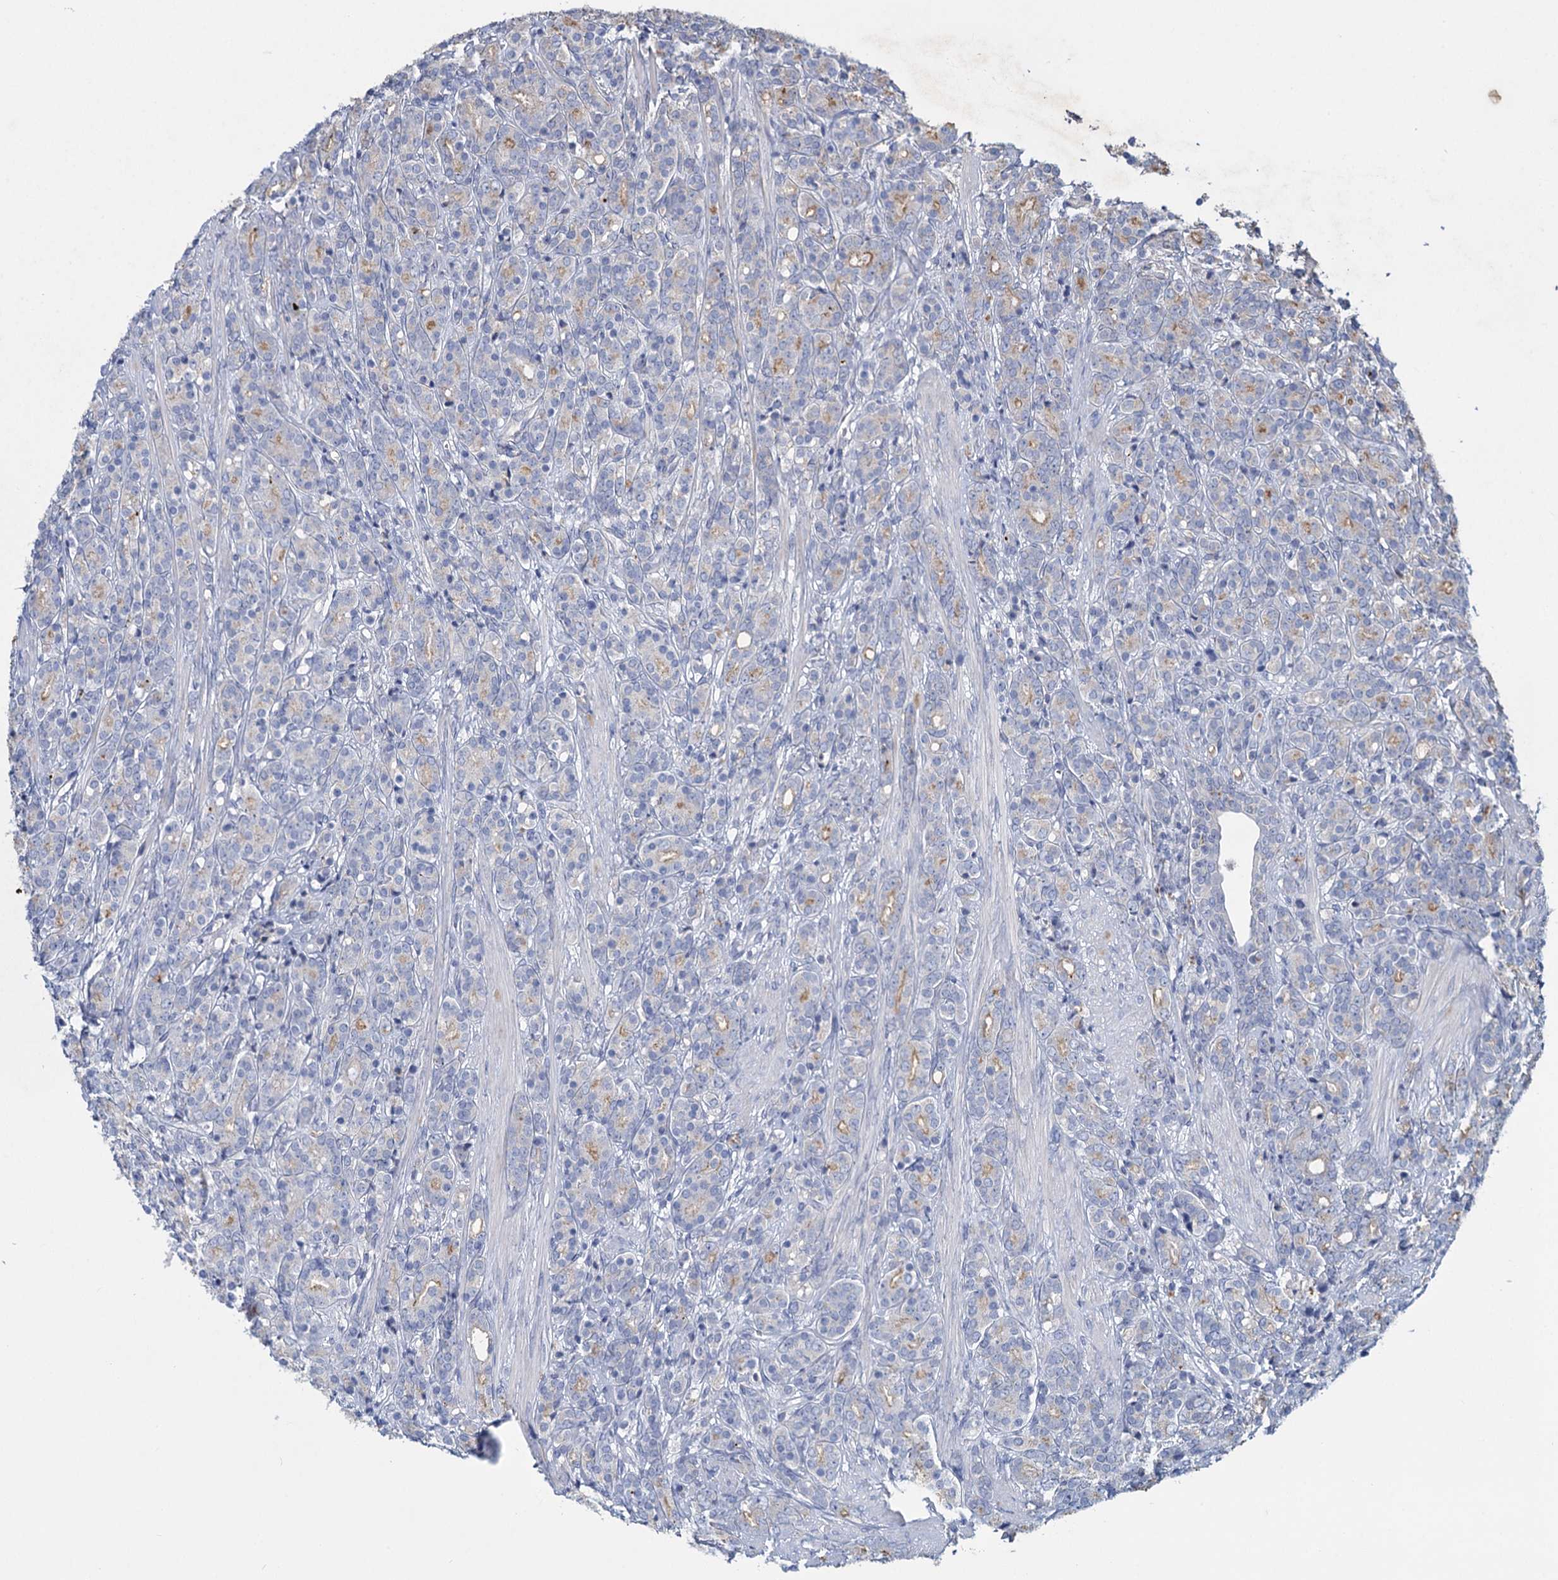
{"staining": {"intensity": "moderate", "quantity": "<25%", "location": "cytoplasmic/membranous"}, "tissue": "prostate cancer", "cell_type": "Tumor cells", "image_type": "cancer", "snomed": [{"axis": "morphology", "description": "Adenocarcinoma, High grade"}, {"axis": "topography", "description": "Prostate"}], "caption": "Protein staining shows moderate cytoplasmic/membranous staining in about <25% of tumor cells in adenocarcinoma (high-grade) (prostate).", "gene": "HES2", "patient": {"sex": "male", "age": 62}}